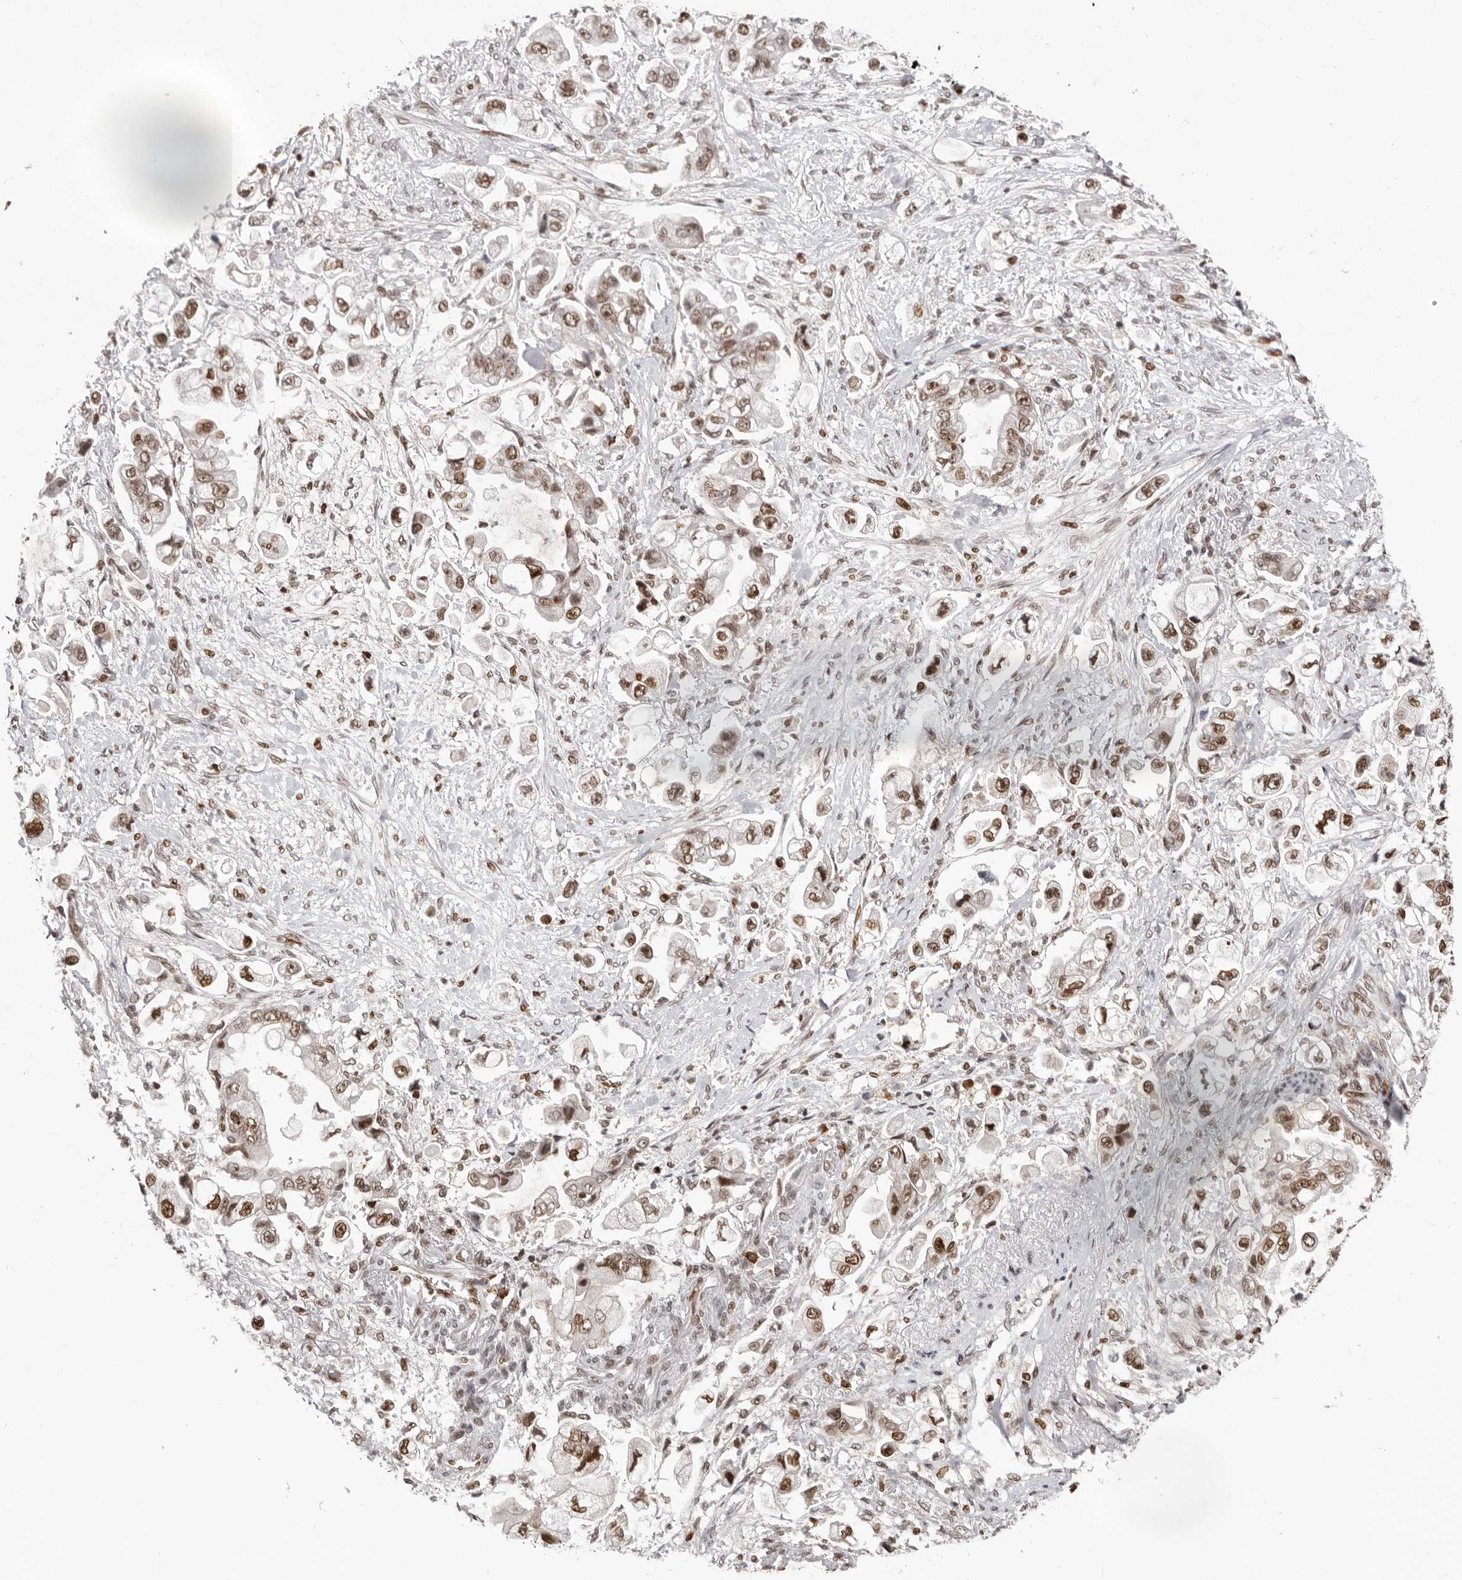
{"staining": {"intensity": "moderate", "quantity": ">75%", "location": "nuclear"}, "tissue": "stomach cancer", "cell_type": "Tumor cells", "image_type": "cancer", "snomed": [{"axis": "morphology", "description": "Adenocarcinoma, NOS"}, {"axis": "topography", "description": "Stomach"}], "caption": "IHC (DAB (3,3'-diaminobenzidine)) staining of adenocarcinoma (stomach) reveals moderate nuclear protein positivity in approximately >75% of tumor cells.", "gene": "CHTOP", "patient": {"sex": "male", "age": 62}}